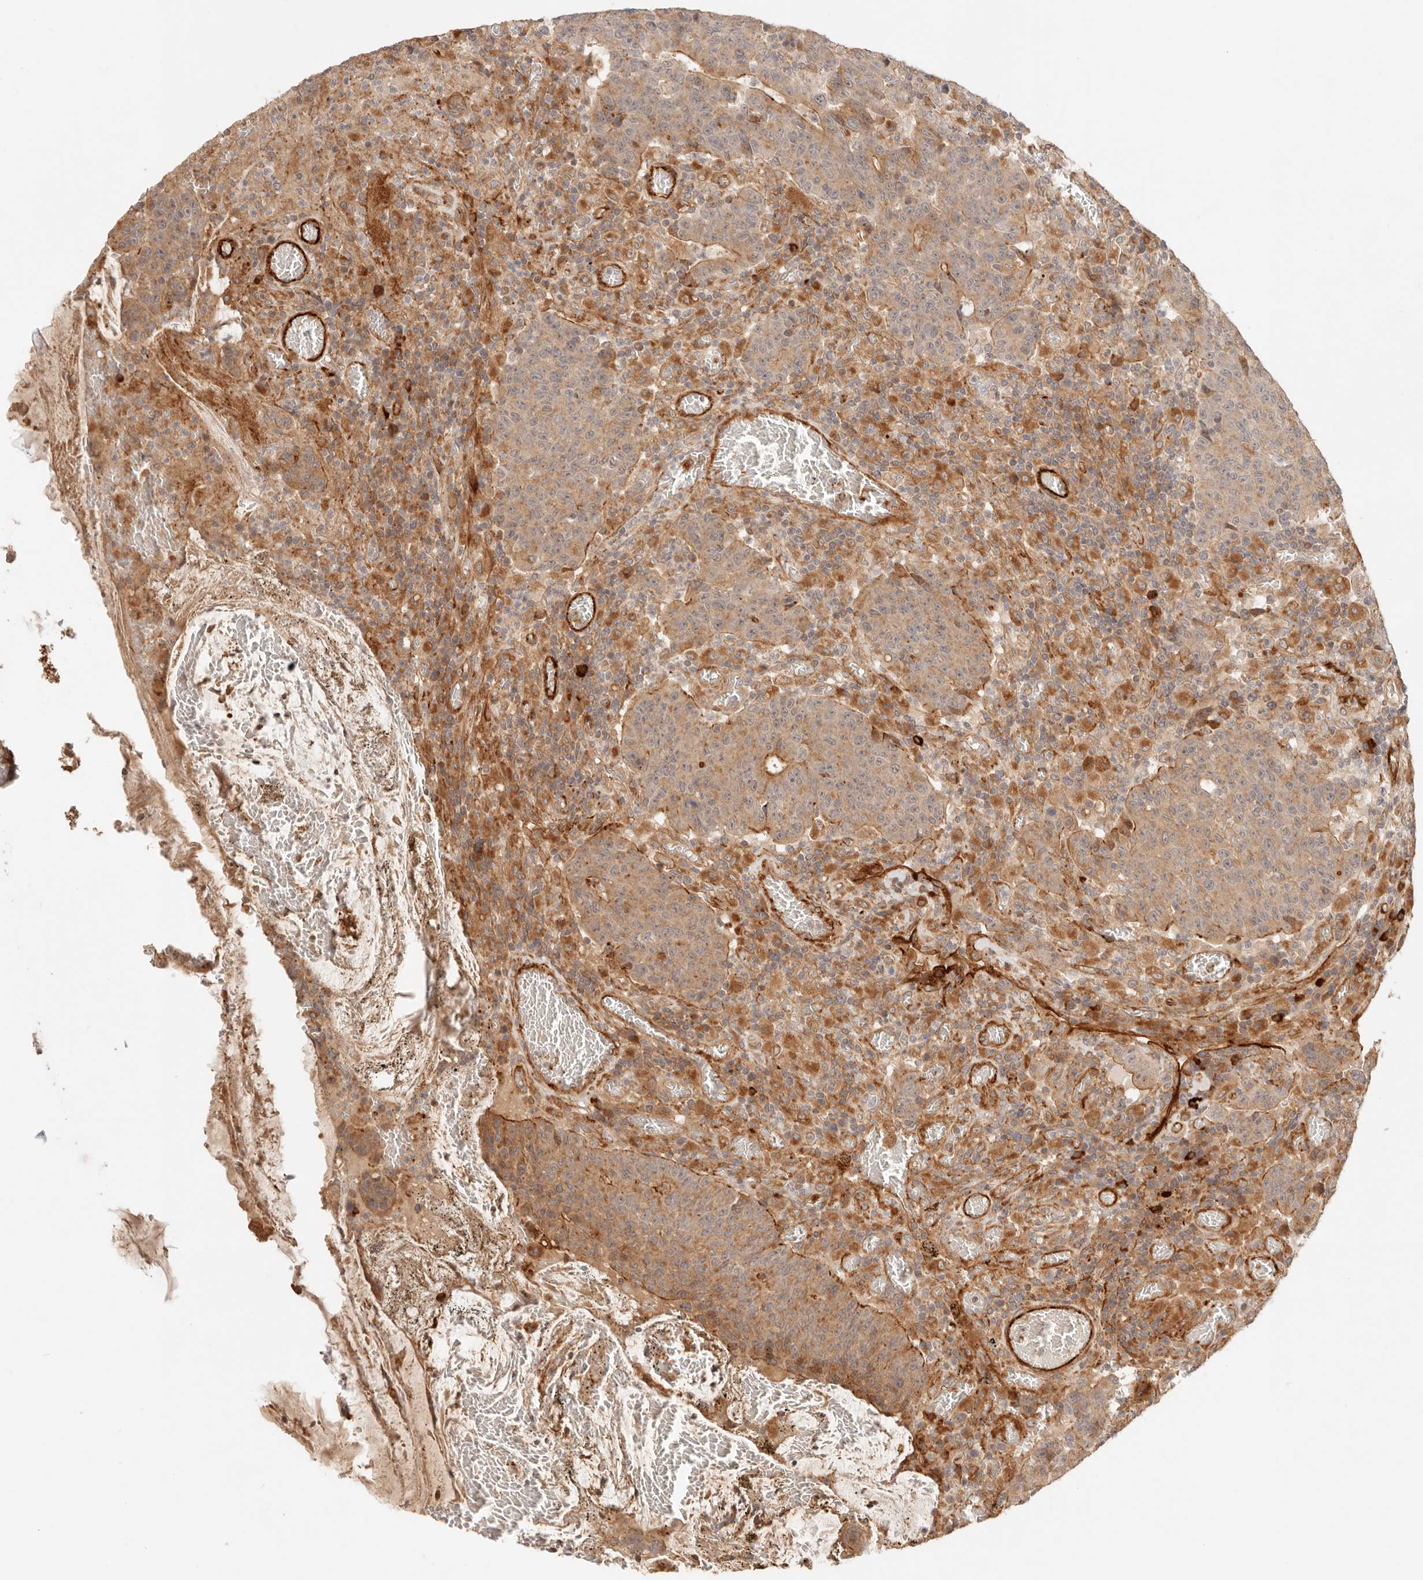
{"staining": {"intensity": "moderate", "quantity": ">75%", "location": "cytoplasmic/membranous"}, "tissue": "colorectal cancer", "cell_type": "Tumor cells", "image_type": "cancer", "snomed": [{"axis": "morphology", "description": "Adenocarcinoma, NOS"}, {"axis": "topography", "description": "Colon"}], "caption": "Human colorectal cancer stained for a protein (brown) demonstrates moderate cytoplasmic/membranous positive expression in about >75% of tumor cells.", "gene": "IL1R2", "patient": {"sex": "female", "age": 75}}